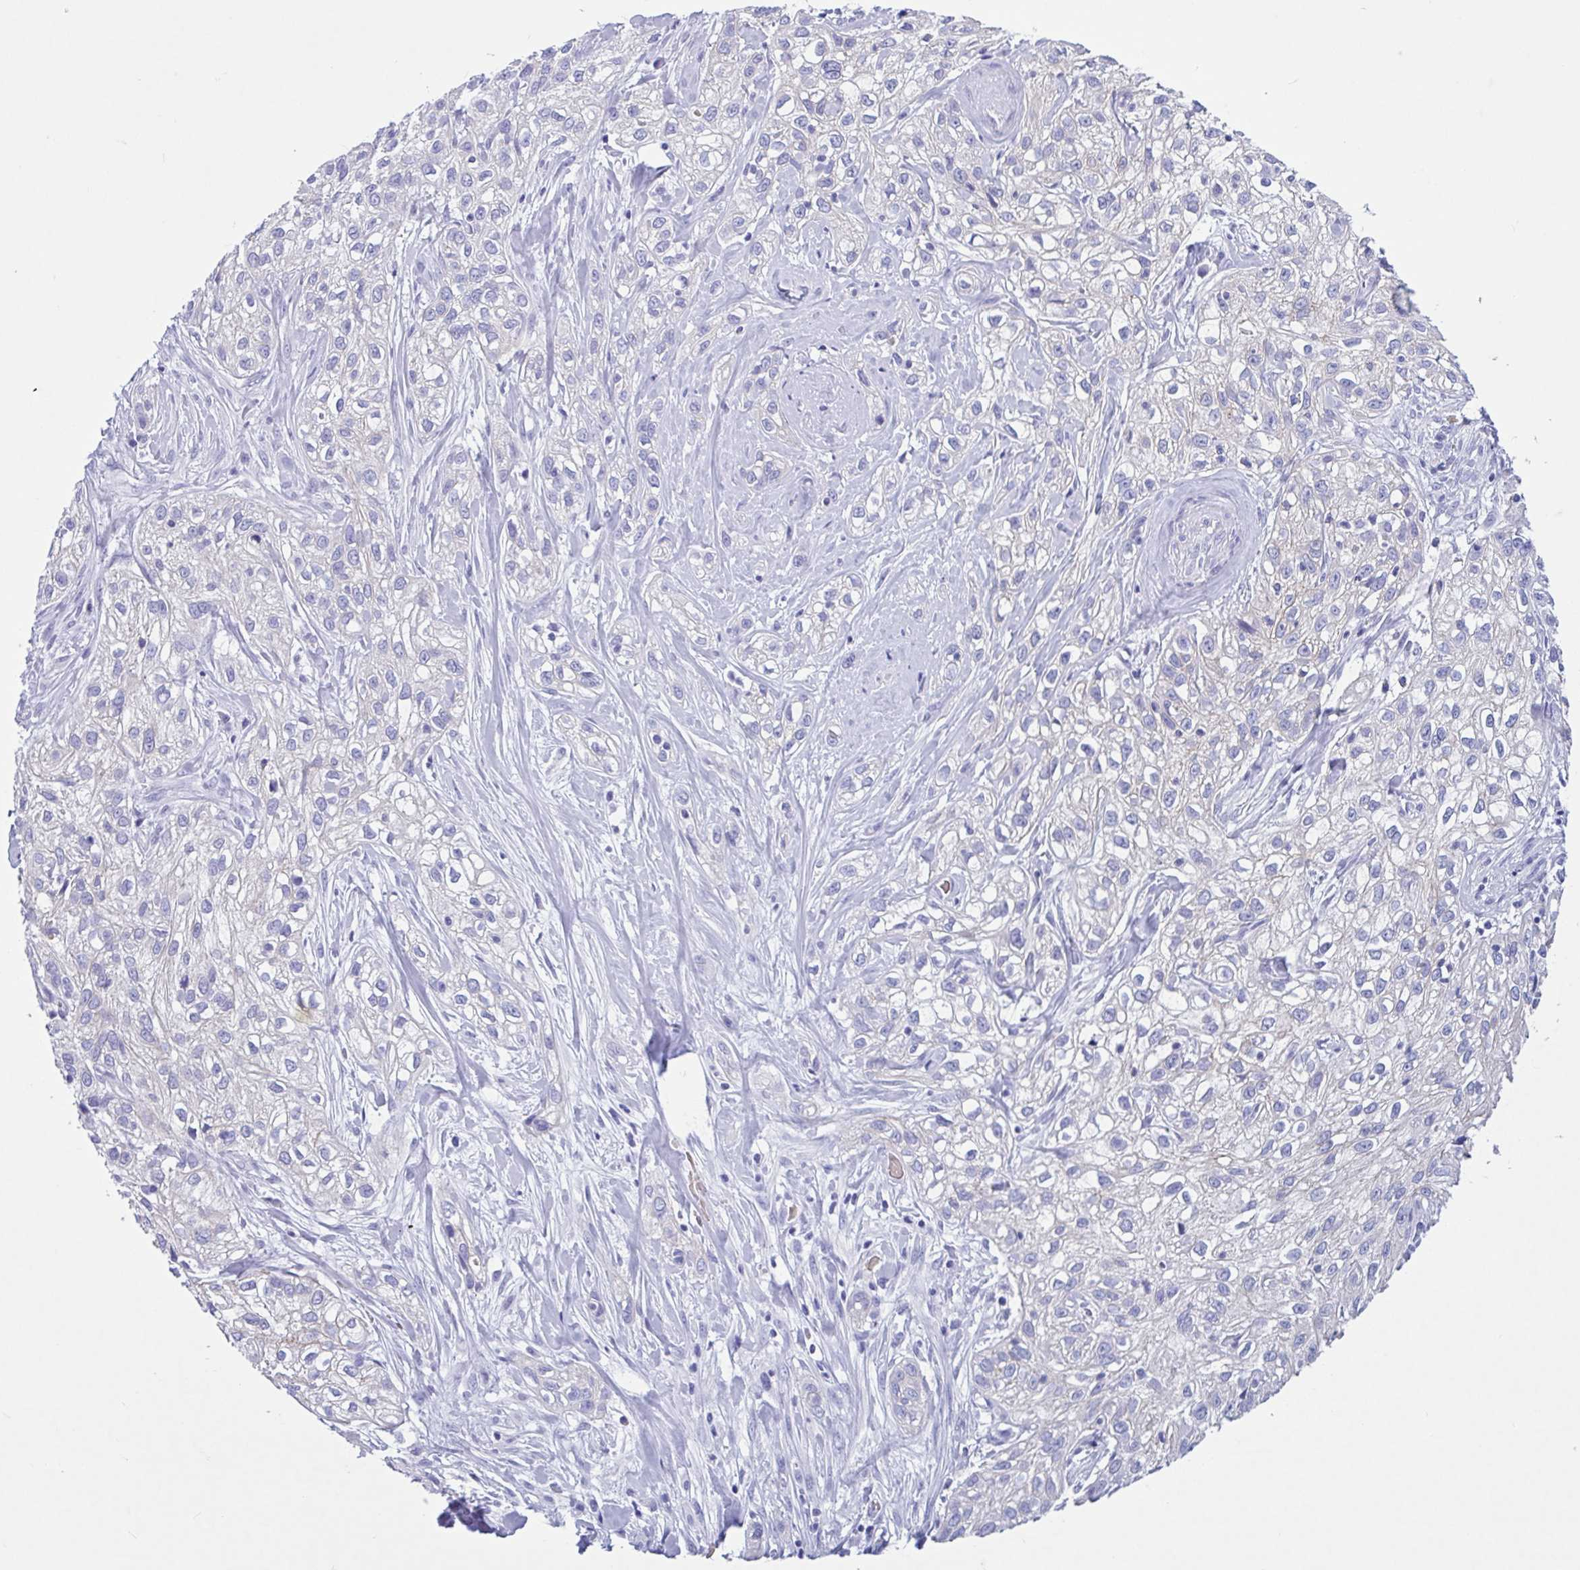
{"staining": {"intensity": "negative", "quantity": "none", "location": "none"}, "tissue": "skin cancer", "cell_type": "Tumor cells", "image_type": "cancer", "snomed": [{"axis": "morphology", "description": "Squamous cell carcinoma, NOS"}, {"axis": "topography", "description": "Skin"}], "caption": "DAB immunohistochemical staining of human skin cancer shows no significant staining in tumor cells.", "gene": "TMEM79", "patient": {"sex": "male", "age": 82}}